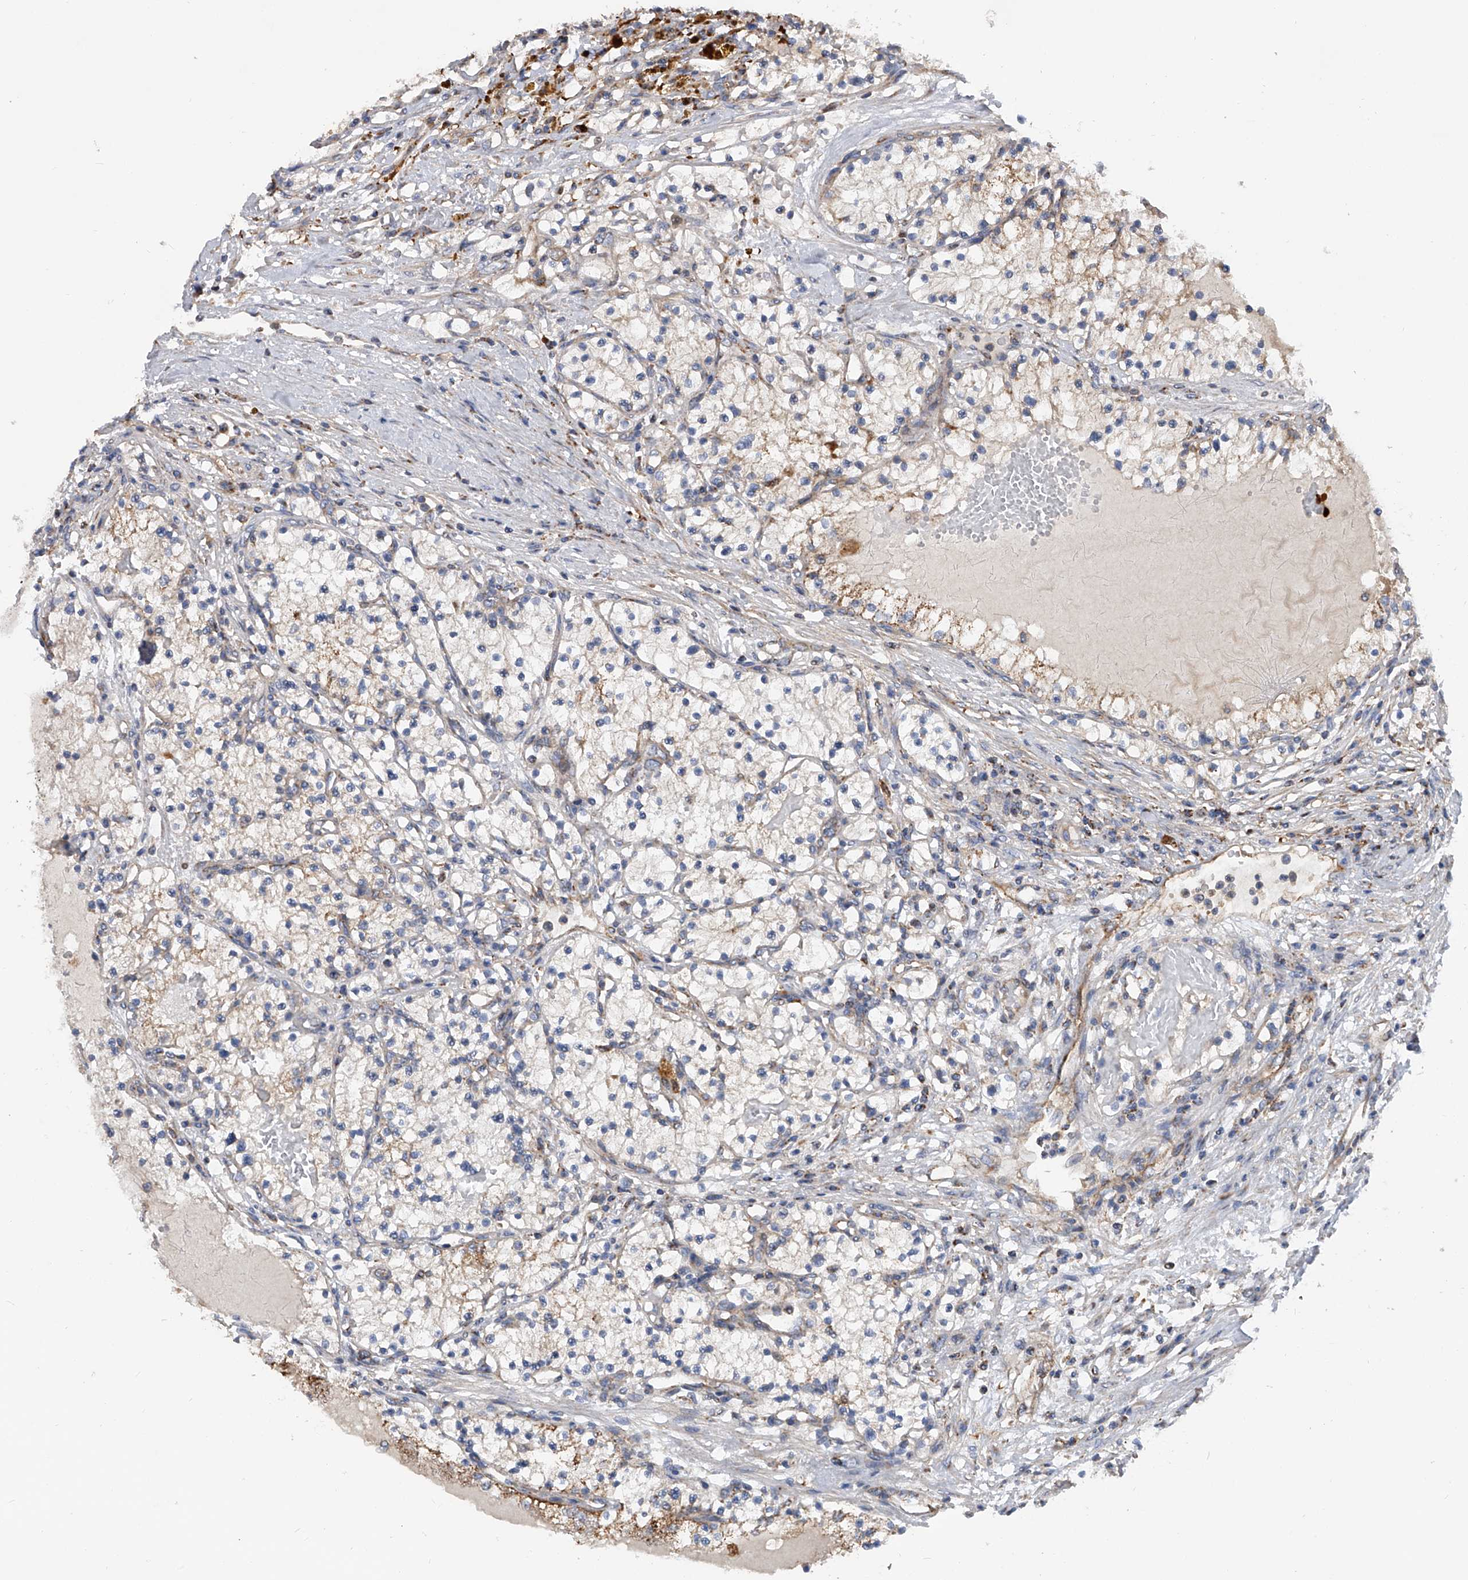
{"staining": {"intensity": "weak", "quantity": "<25%", "location": "cytoplasmic/membranous"}, "tissue": "renal cancer", "cell_type": "Tumor cells", "image_type": "cancer", "snomed": [{"axis": "morphology", "description": "Normal tissue, NOS"}, {"axis": "morphology", "description": "Adenocarcinoma, NOS"}, {"axis": "topography", "description": "Kidney"}], "caption": "High power microscopy image of an IHC photomicrograph of renal cancer (adenocarcinoma), revealing no significant staining in tumor cells. (Brightfield microscopy of DAB (3,3'-diaminobenzidine) IHC at high magnification).", "gene": "PDSS2", "patient": {"sex": "male", "age": 68}}